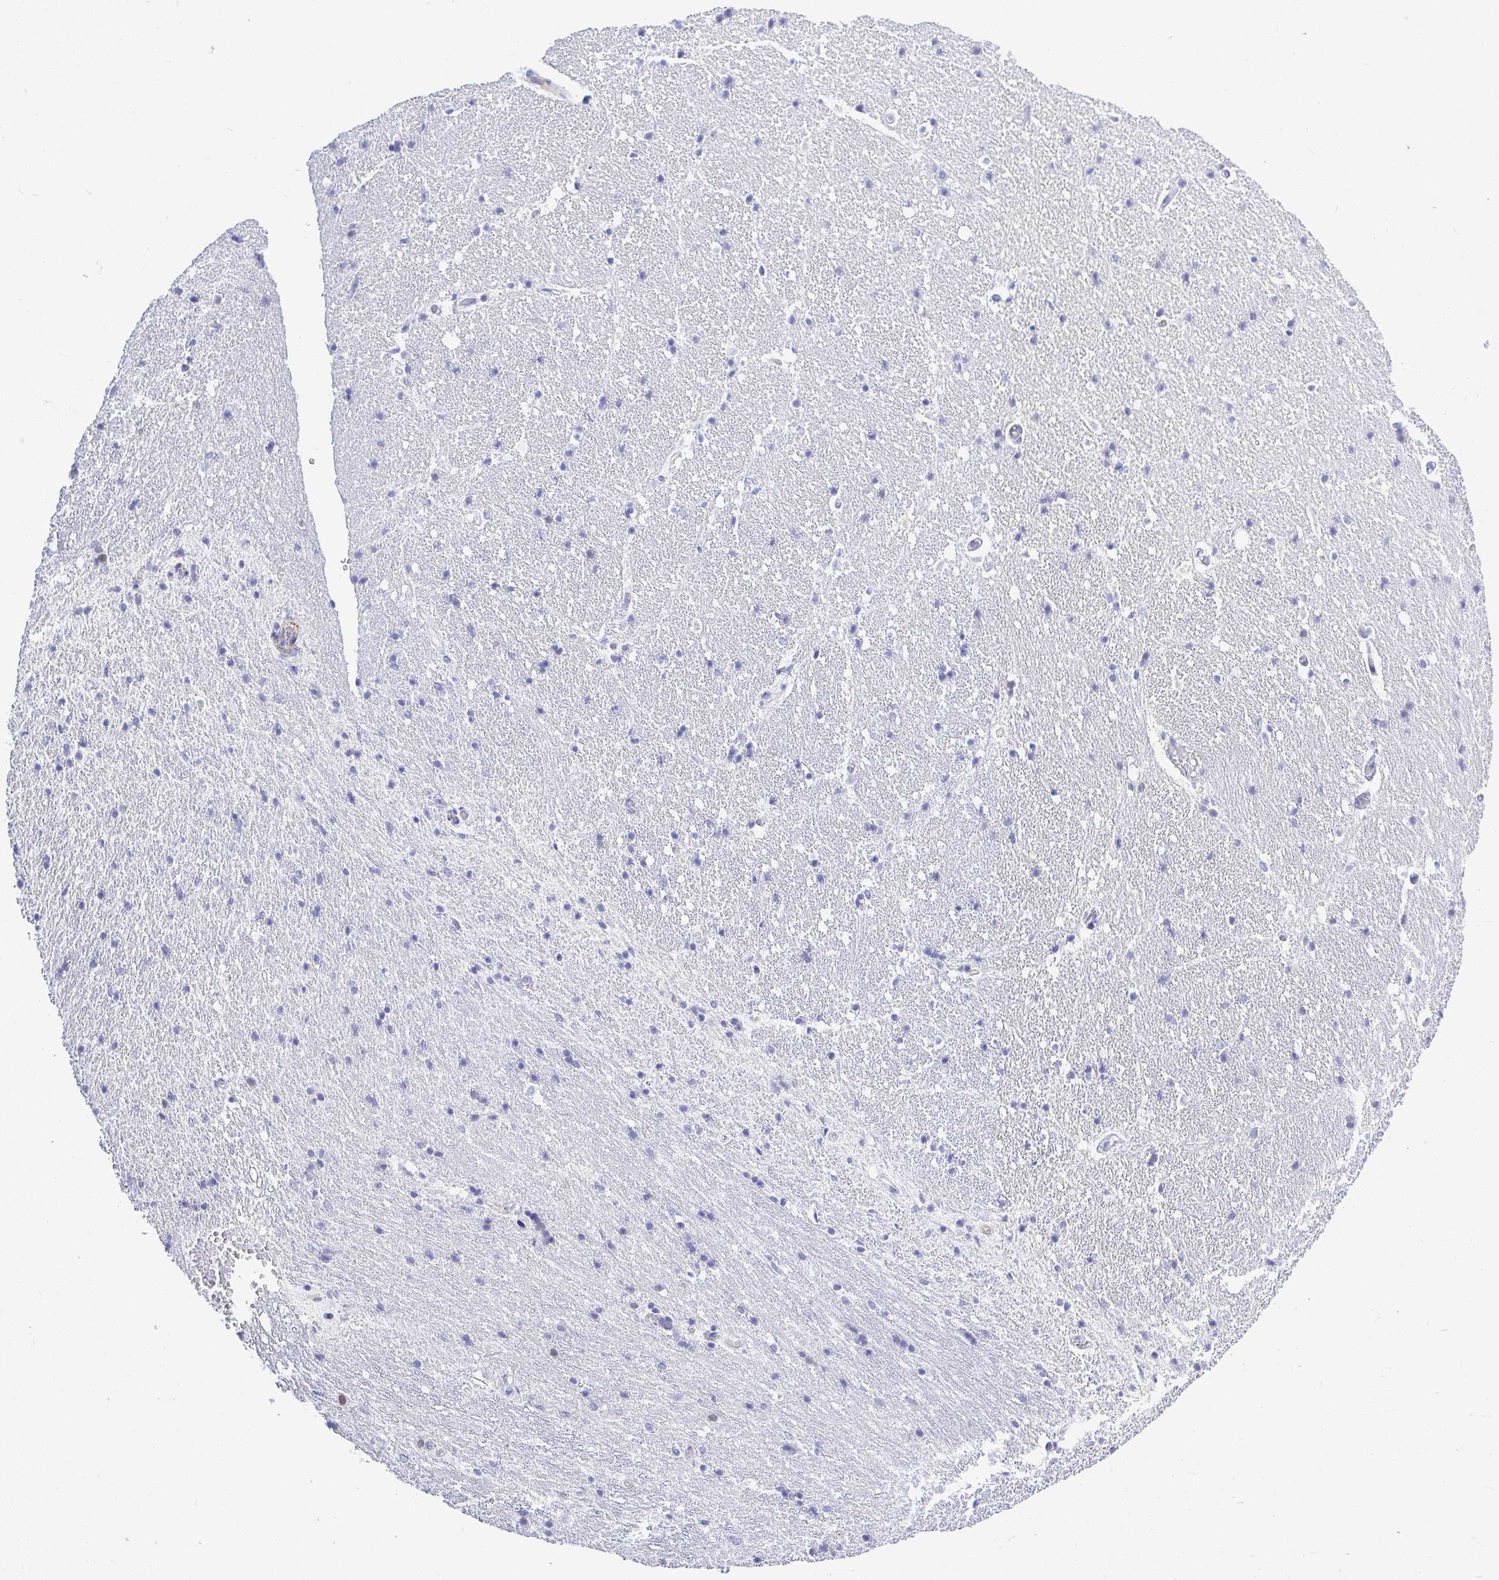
{"staining": {"intensity": "negative", "quantity": "none", "location": "none"}, "tissue": "hippocampus", "cell_type": "Glial cells", "image_type": "normal", "snomed": [{"axis": "morphology", "description": "Normal tissue, NOS"}, {"axis": "topography", "description": "Hippocampus"}], "caption": "The micrograph demonstrates no staining of glial cells in normal hippocampus. (DAB immunohistochemistry (IHC) with hematoxylin counter stain).", "gene": "SLC25A51", "patient": {"sex": "male", "age": 63}}